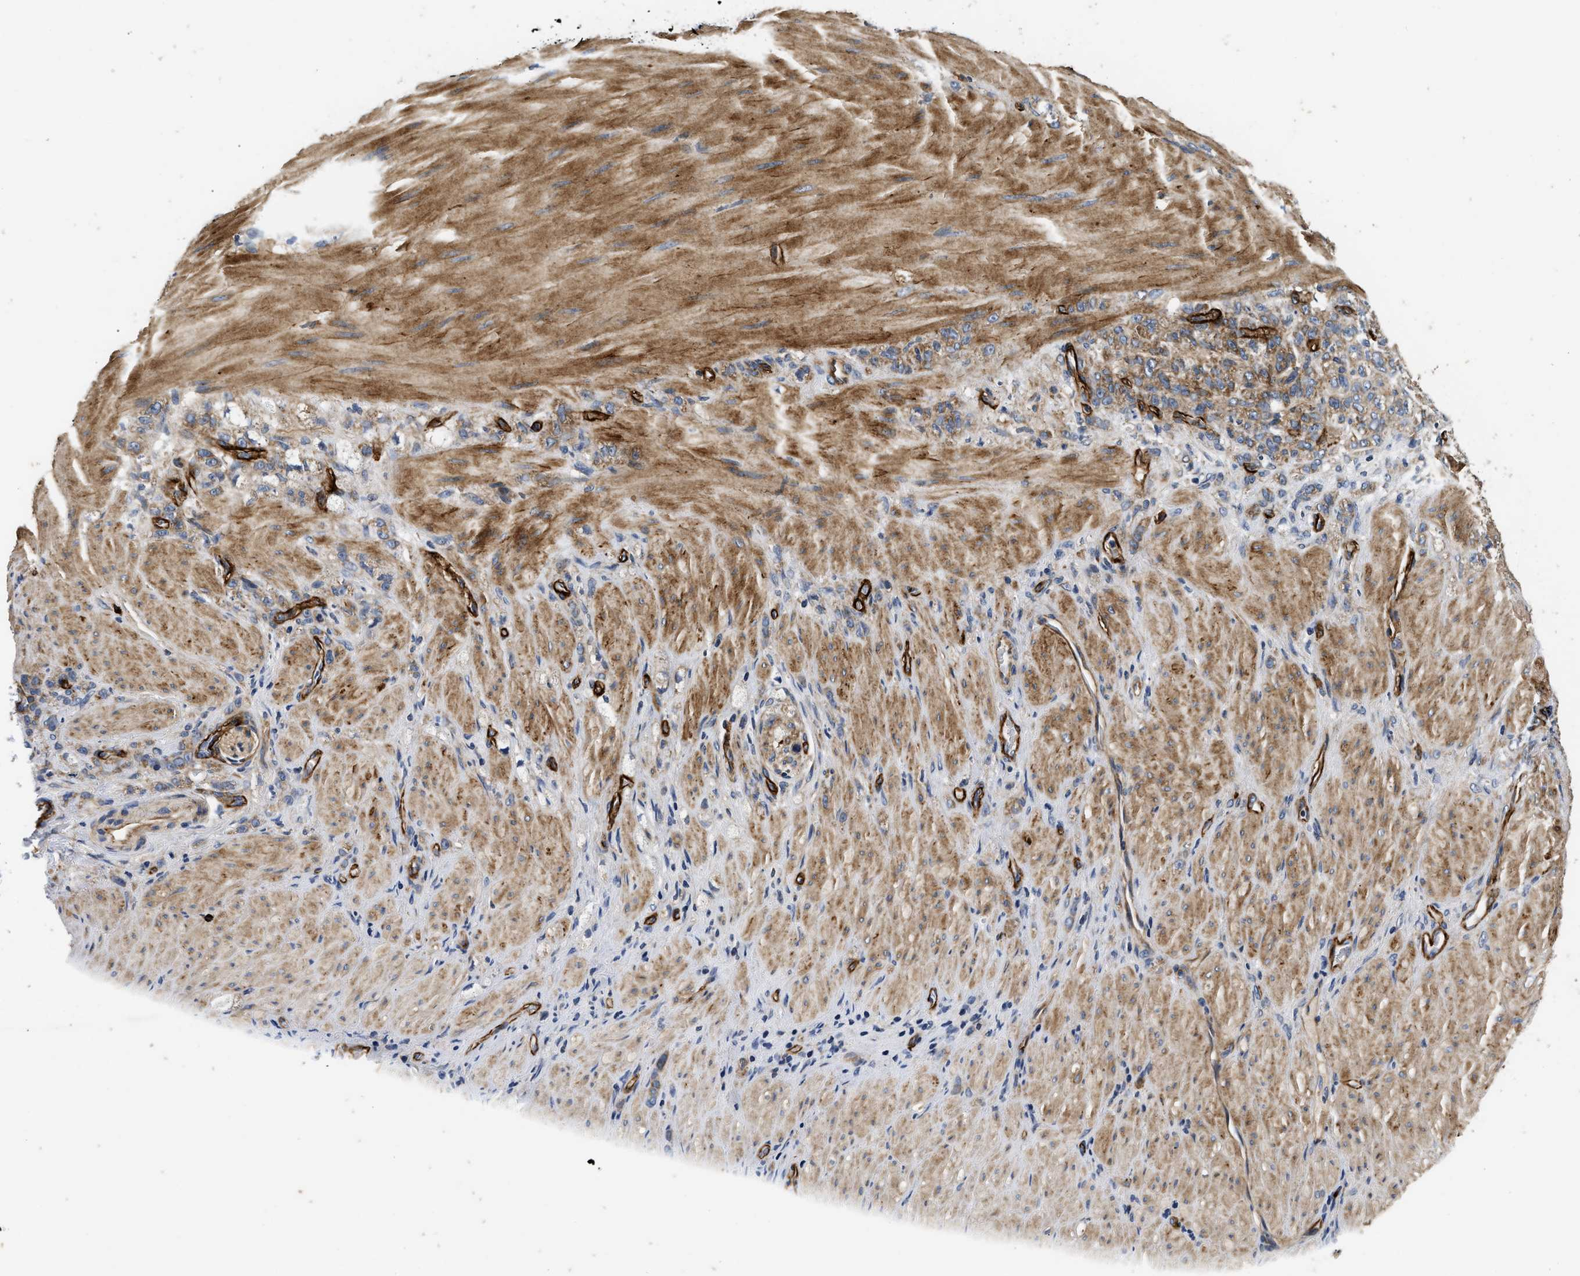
{"staining": {"intensity": "moderate", "quantity": ">75%", "location": "cytoplasmic/membranous"}, "tissue": "stomach cancer", "cell_type": "Tumor cells", "image_type": "cancer", "snomed": [{"axis": "morphology", "description": "Normal tissue, NOS"}, {"axis": "morphology", "description": "Adenocarcinoma, NOS"}, {"axis": "topography", "description": "Stomach"}], "caption": "This image demonstrates stomach adenocarcinoma stained with immunohistochemistry (IHC) to label a protein in brown. The cytoplasmic/membranous of tumor cells show moderate positivity for the protein. Nuclei are counter-stained blue.", "gene": "NME6", "patient": {"sex": "male", "age": 82}}